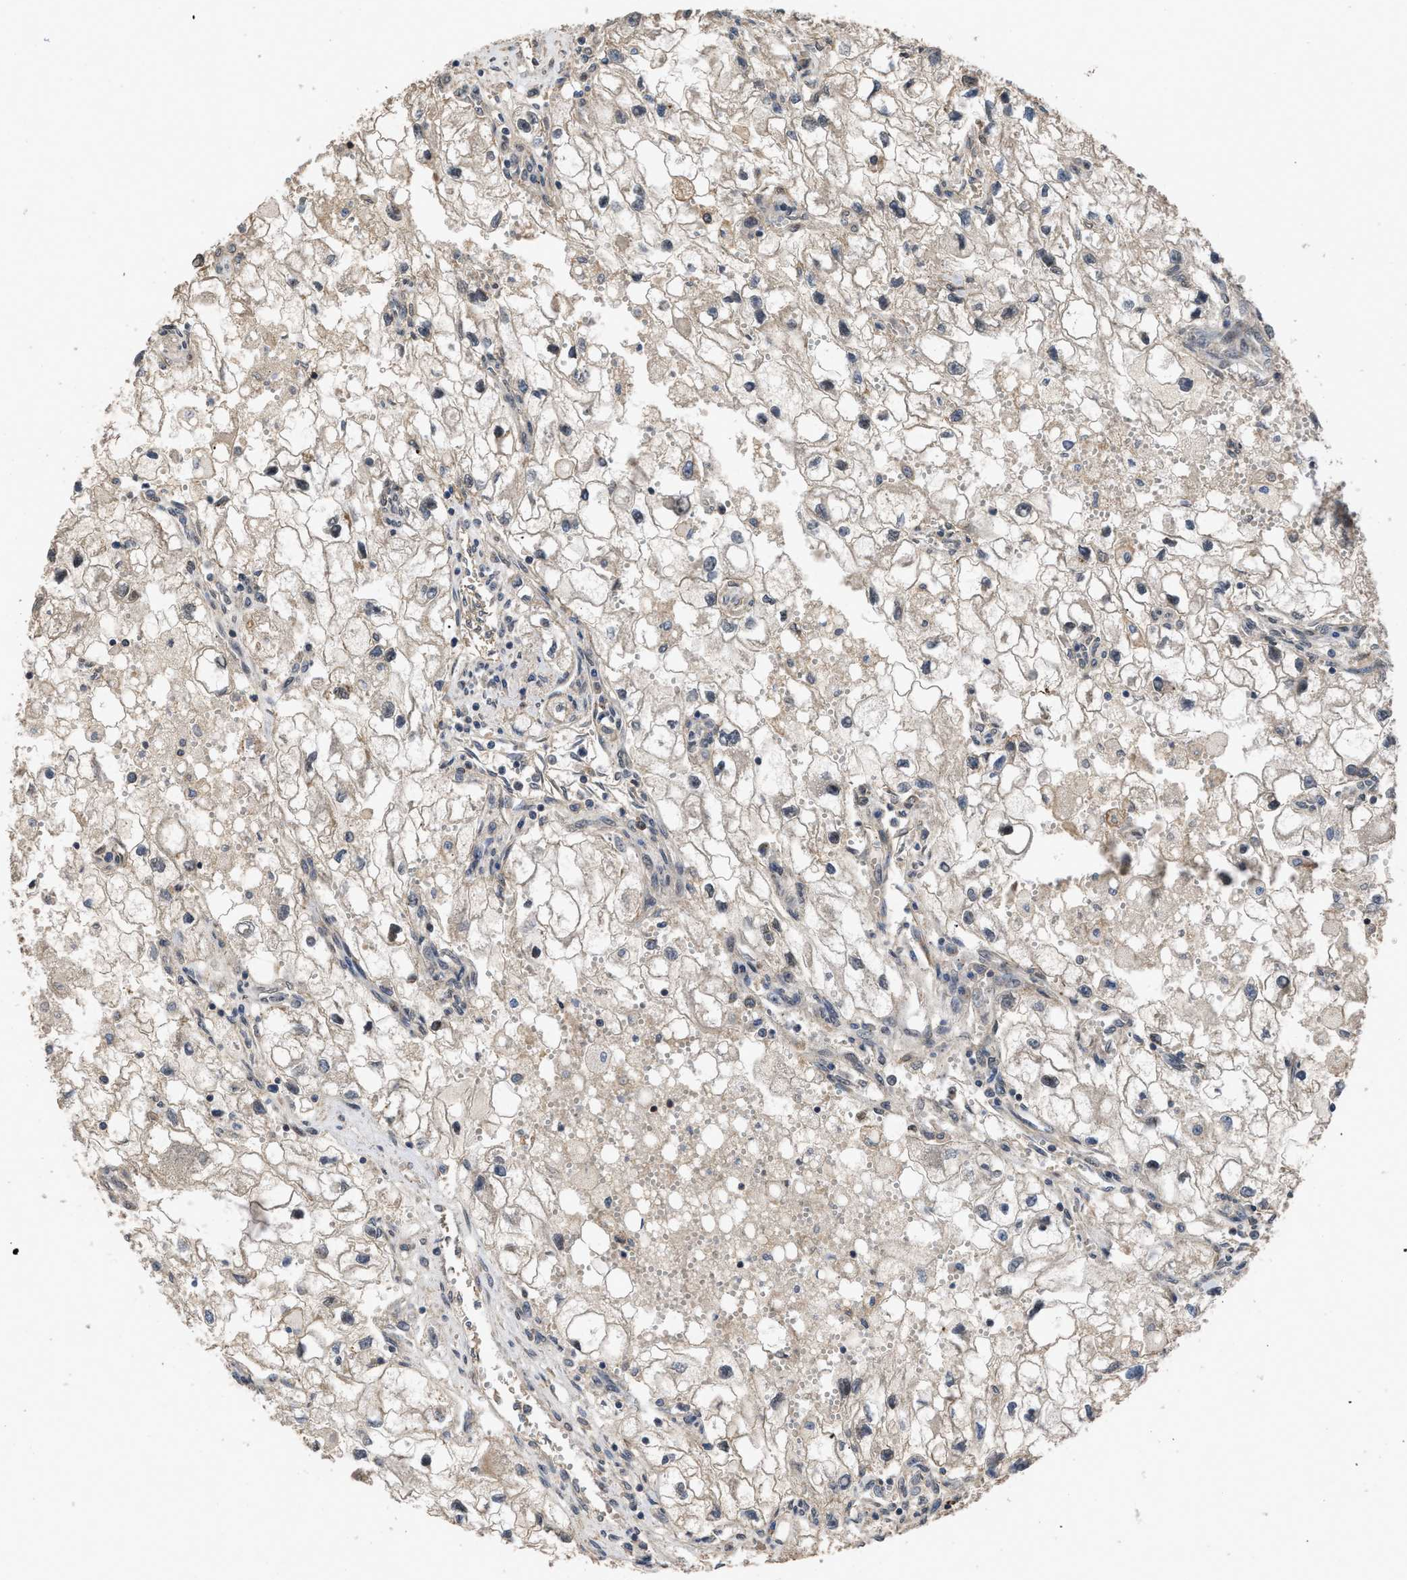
{"staining": {"intensity": "weak", "quantity": ">75%", "location": "cytoplasmic/membranous"}, "tissue": "renal cancer", "cell_type": "Tumor cells", "image_type": "cancer", "snomed": [{"axis": "morphology", "description": "Adenocarcinoma, NOS"}, {"axis": "topography", "description": "Kidney"}], "caption": "Renal cancer stained with DAB immunohistochemistry exhibits low levels of weak cytoplasmic/membranous positivity in about >75% of tumor cells.", "gene": "UTRN", "patient": {"sex": "female", "age": 70}}